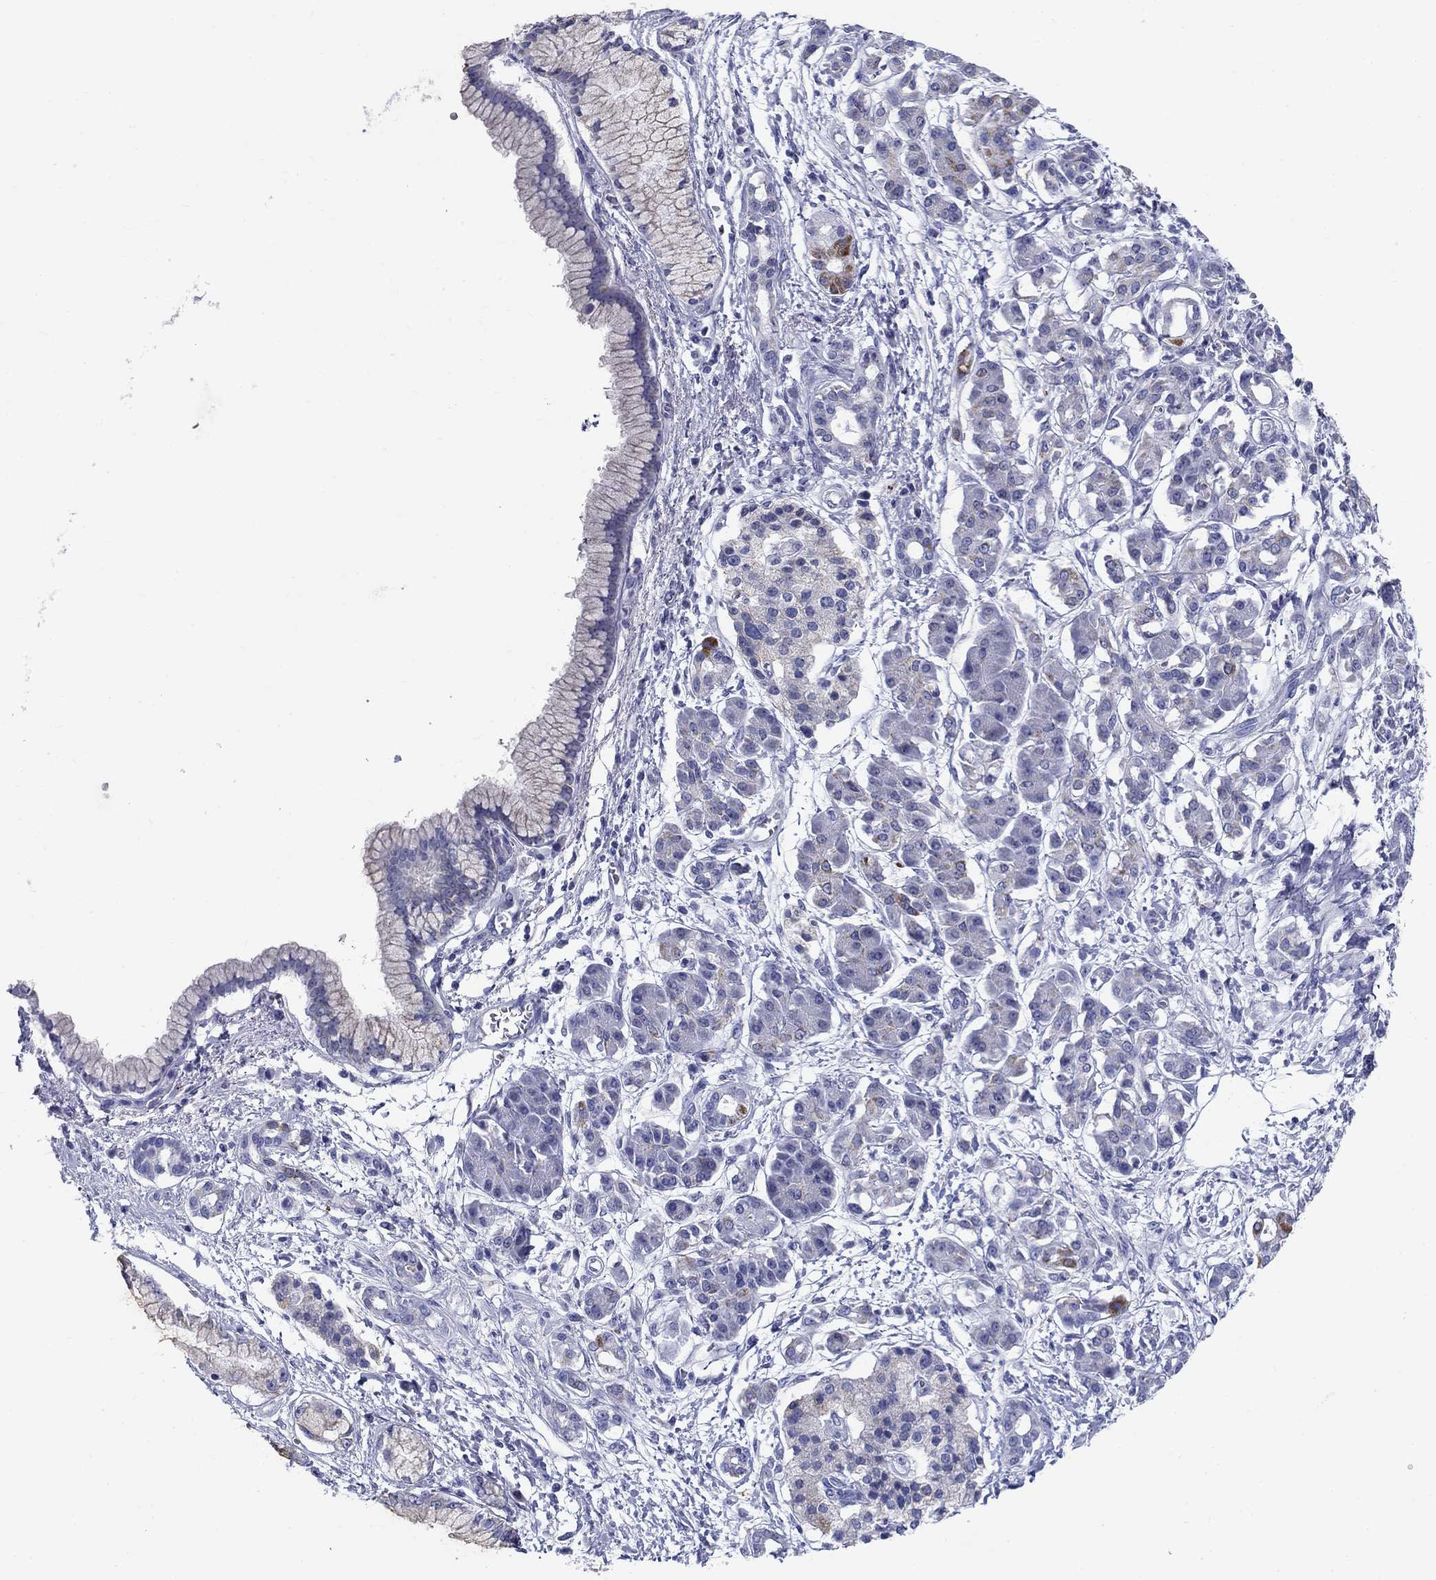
{"staining": {"intensity": "moderate", "quantity": "<25%", "location": "cytoplasmic/membranous"}, "tissue": "pancreatic cancer", "cell_type": "Tumor cells", "image_type": "cancer", "snomed": [{"axis": "morphology", "description": "Adenocarcinoma, NOS"}, {"axis": "topography", "description": "Pancreas"}], "caption": "DAB (3,3'-diaminobenzidine) immunohistochemical staining of human pancreatic adenocarcinoma exhibits moderate cytoplasmic/membranous protein positivity in about <25% of tumor cells.", "gene": "UPB1", "patient": {"sex": "male", "age": 72}}